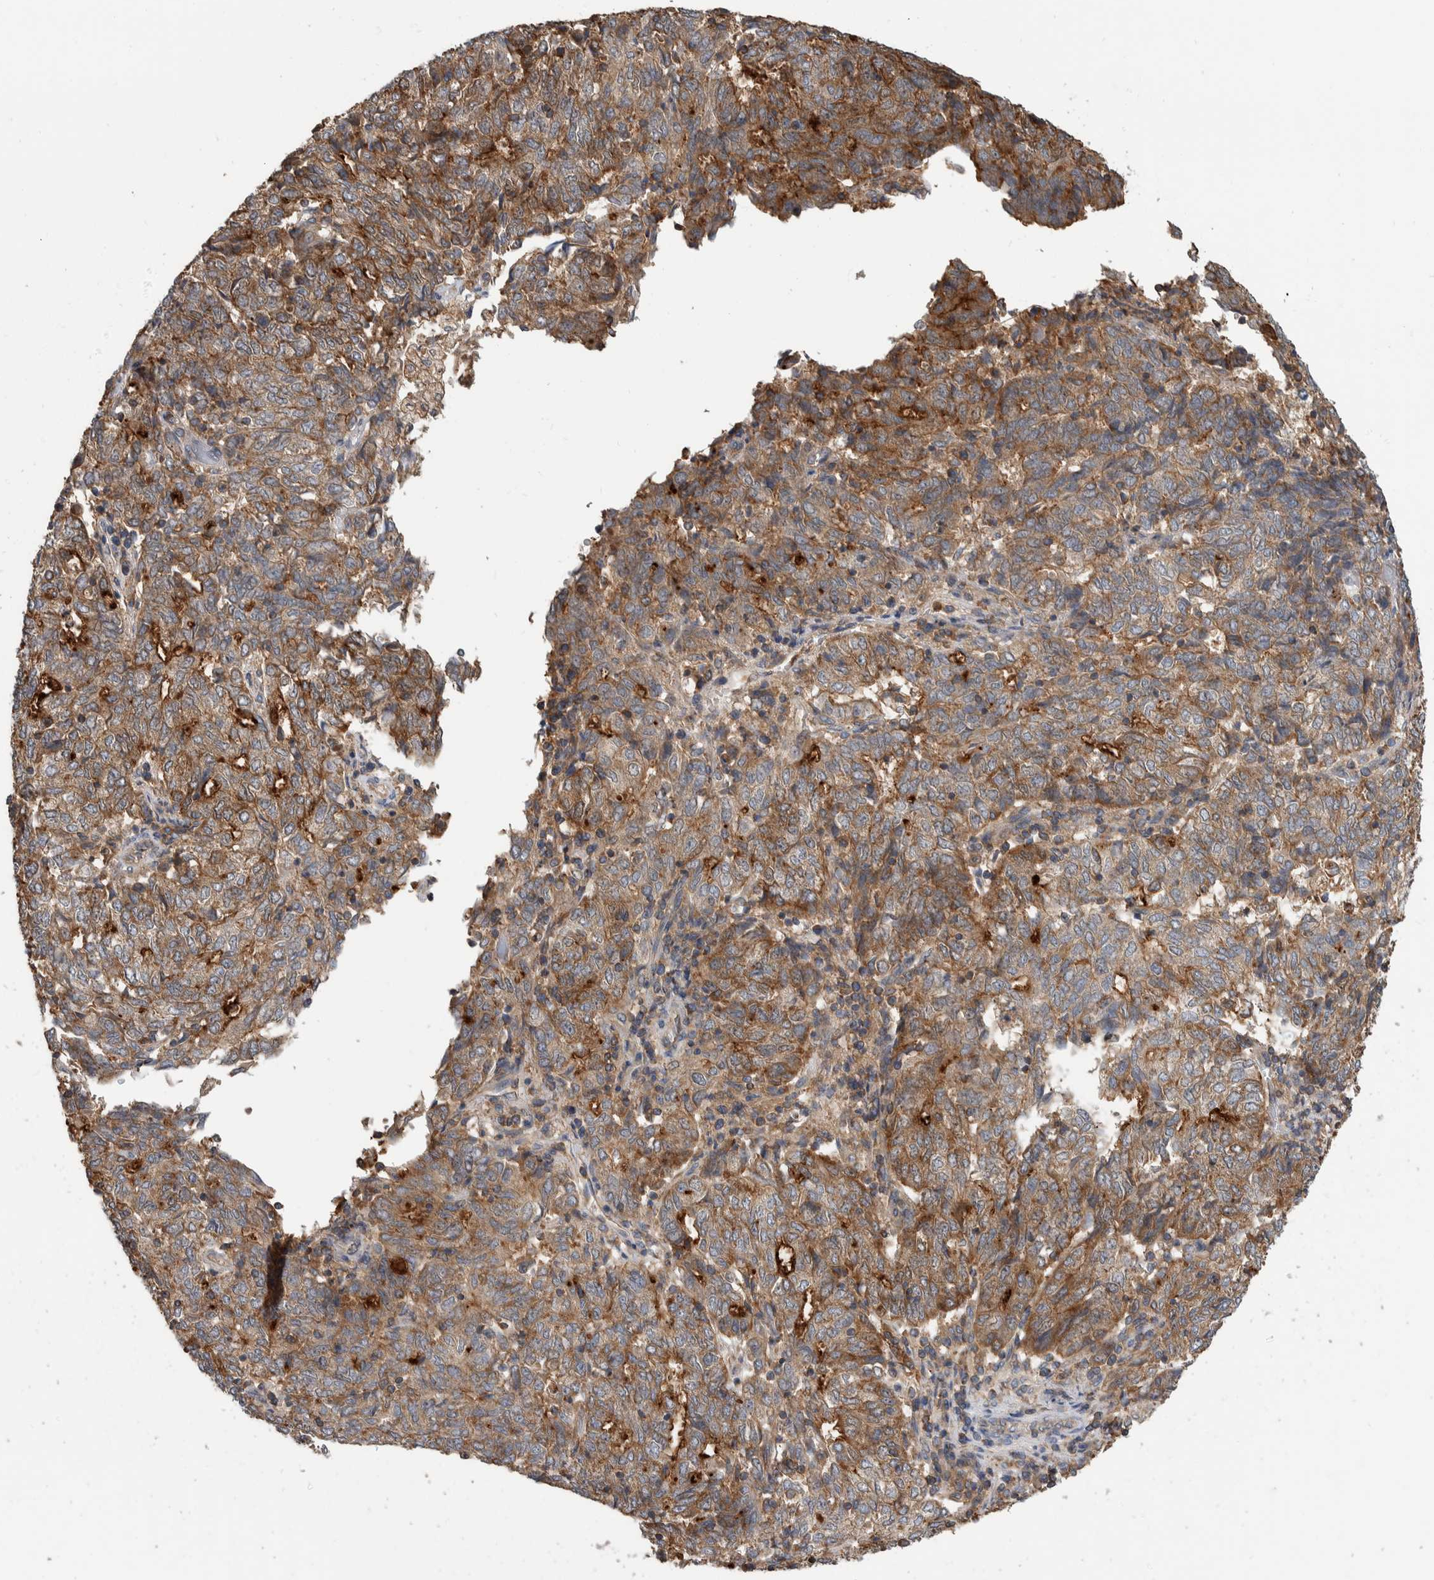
{"staining": {"intensity": "weak", "quantity": ">75%", "location": "cytoplasmic/membranous"}, "tissue": "endometrial cancer", "cell_type": "Tumor cells", "image_type": "cancer", "snomed": [{"axis": "morphology", "description": "Adenocarcinoma, NOS"}, {"axis": "topography", "description": "Endometrium"}], "caption": "A low amount of weak cytoplasmic/membranous expression is appreciated in about >75% of tumor cells in endometrial adenocarcinoma tissue.", "gene": "SDCBP", "patient": {"sex": "female", "age": 80}}